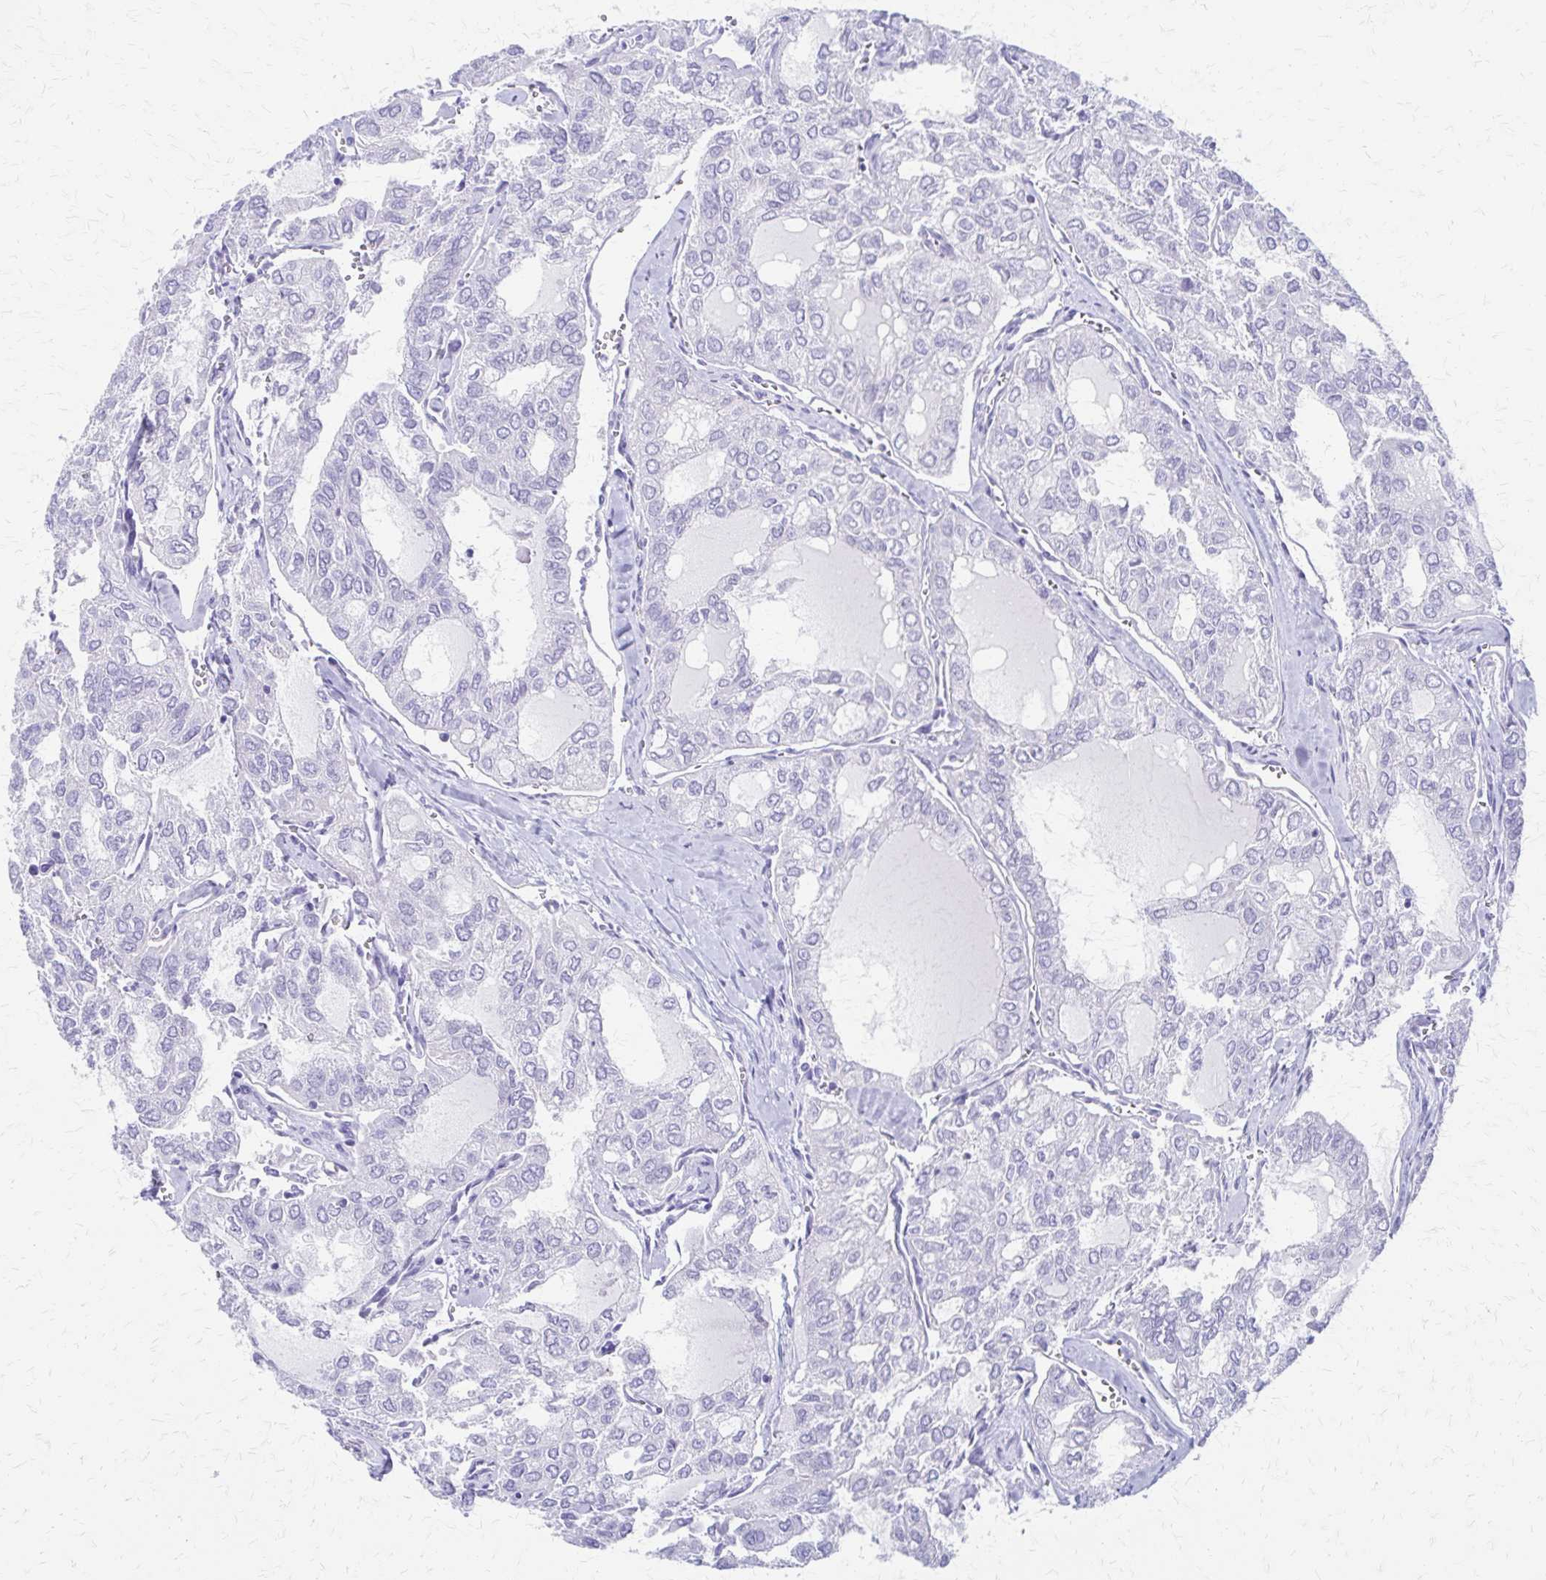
{"staining": {"intensity": "negative", "quantity": "none", "location": "none"}, "tissue": "thyroid cancer", "cell_type": "Tumor cells", "image_type": "cancer", "snomed": [{"axis": "morphology", "description": "Follicular adenoma carcinoma, NOS"}, {"axis": "topography", "description": "Thyroid gland"}], "caption": "A high-resolution histopathology image shows IHC staining of thyroid cancer (follicular adenoma carcinoma), which demonstrates no significant expression in tumor cells. (DAB immunohistochemistry with hematoxylin counter stain).", "gene": "ZSCAN5B", "patient": {"sex": "male", "age": 75}}